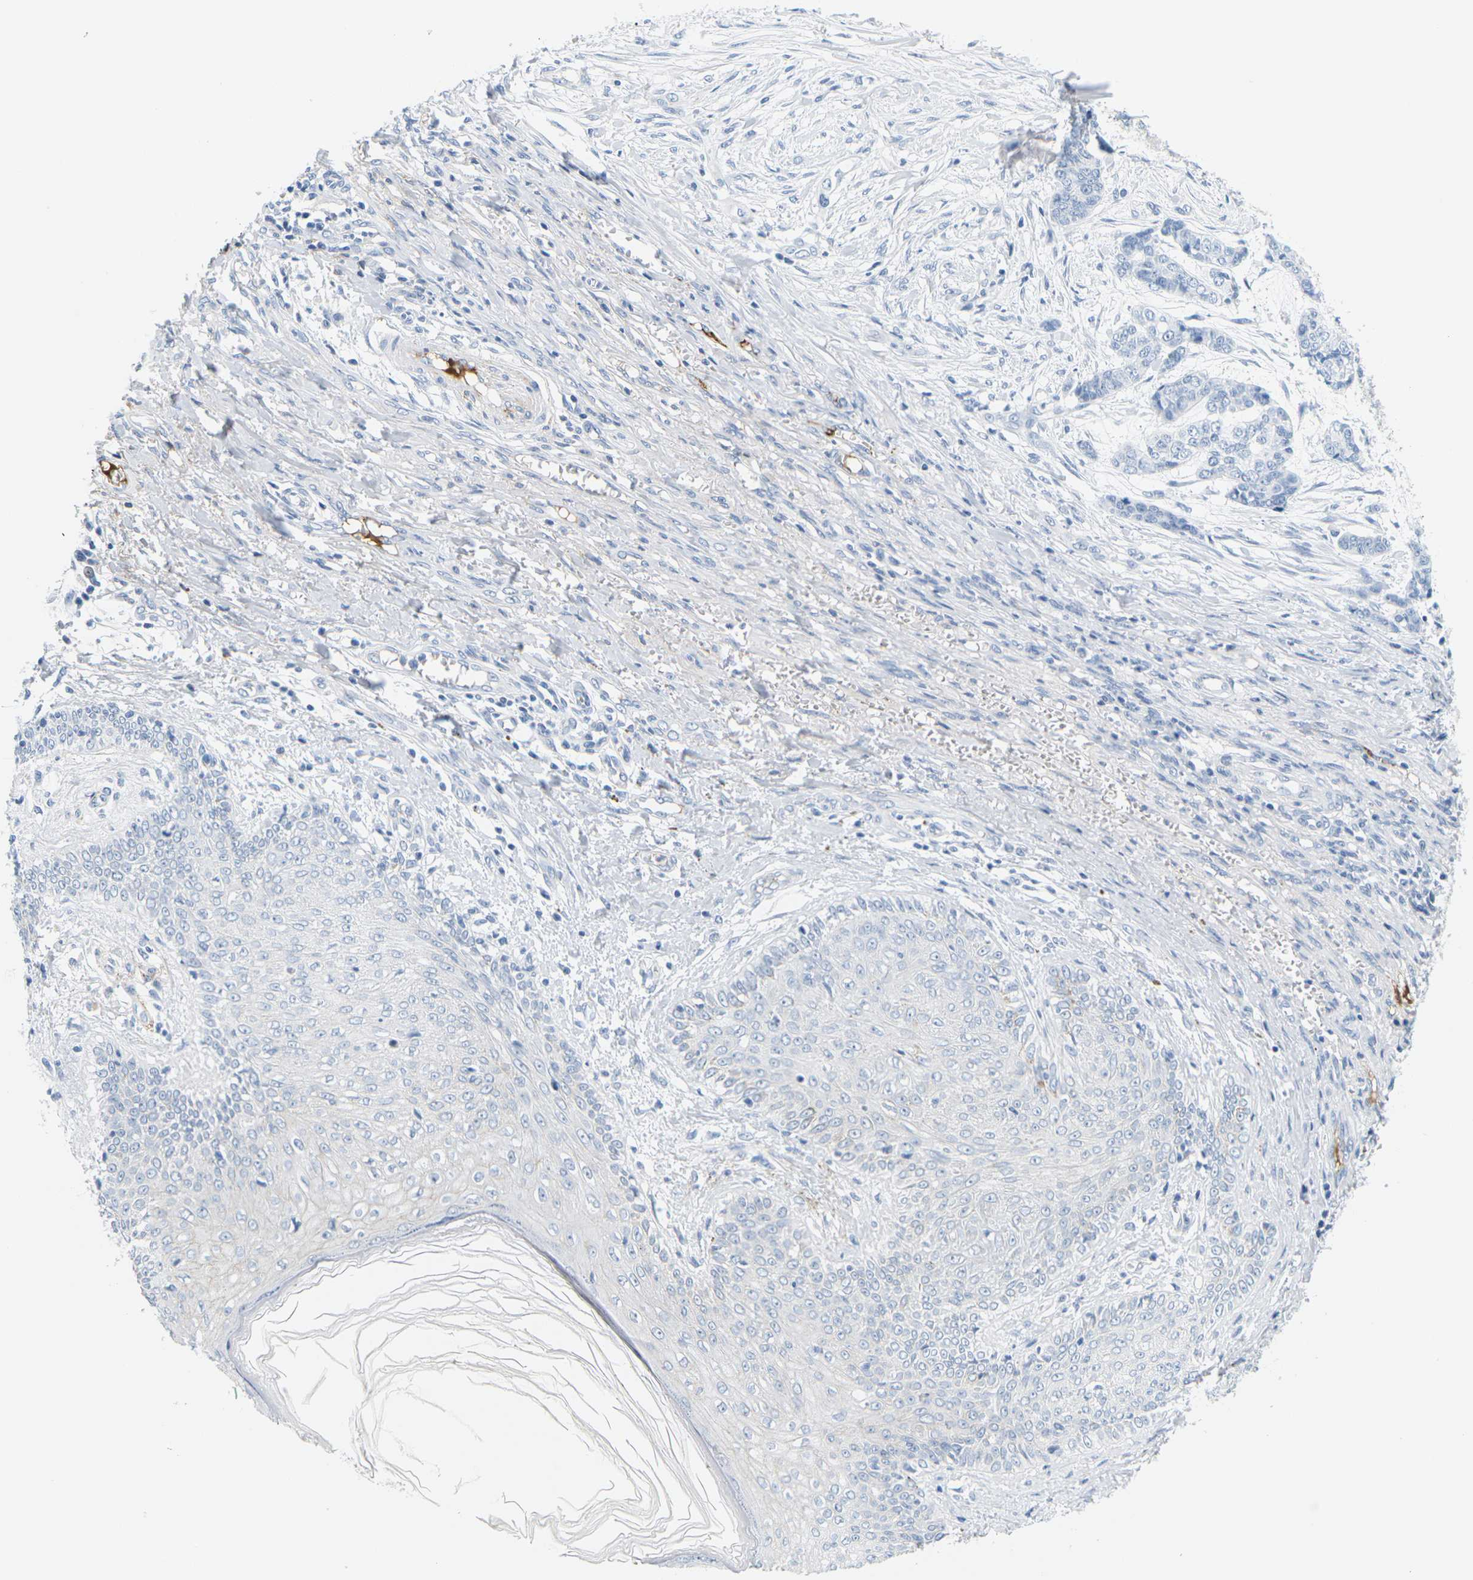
{"staining": {"intensity": "negative", "quantity": "none", "location": "none"}, "tissue": "skin cancer", "cell_type": "Tumor cells", "image_type": "cancer", "snomed": [{"axis": "morphology", "description": "Basal cell carcinoma"}, {"axis": "topography", "description": "Skin"}], "caption": "Immunohistochemistry (IHC) of human skin cancer demonstrates no expression in tumor cells. (DAB (3,3'-diaminobenzidine) IHC visualized using brightfield microscopy, high magnification).", "gene": "APOB", "patient": {"sex": "female", "age": 64}}